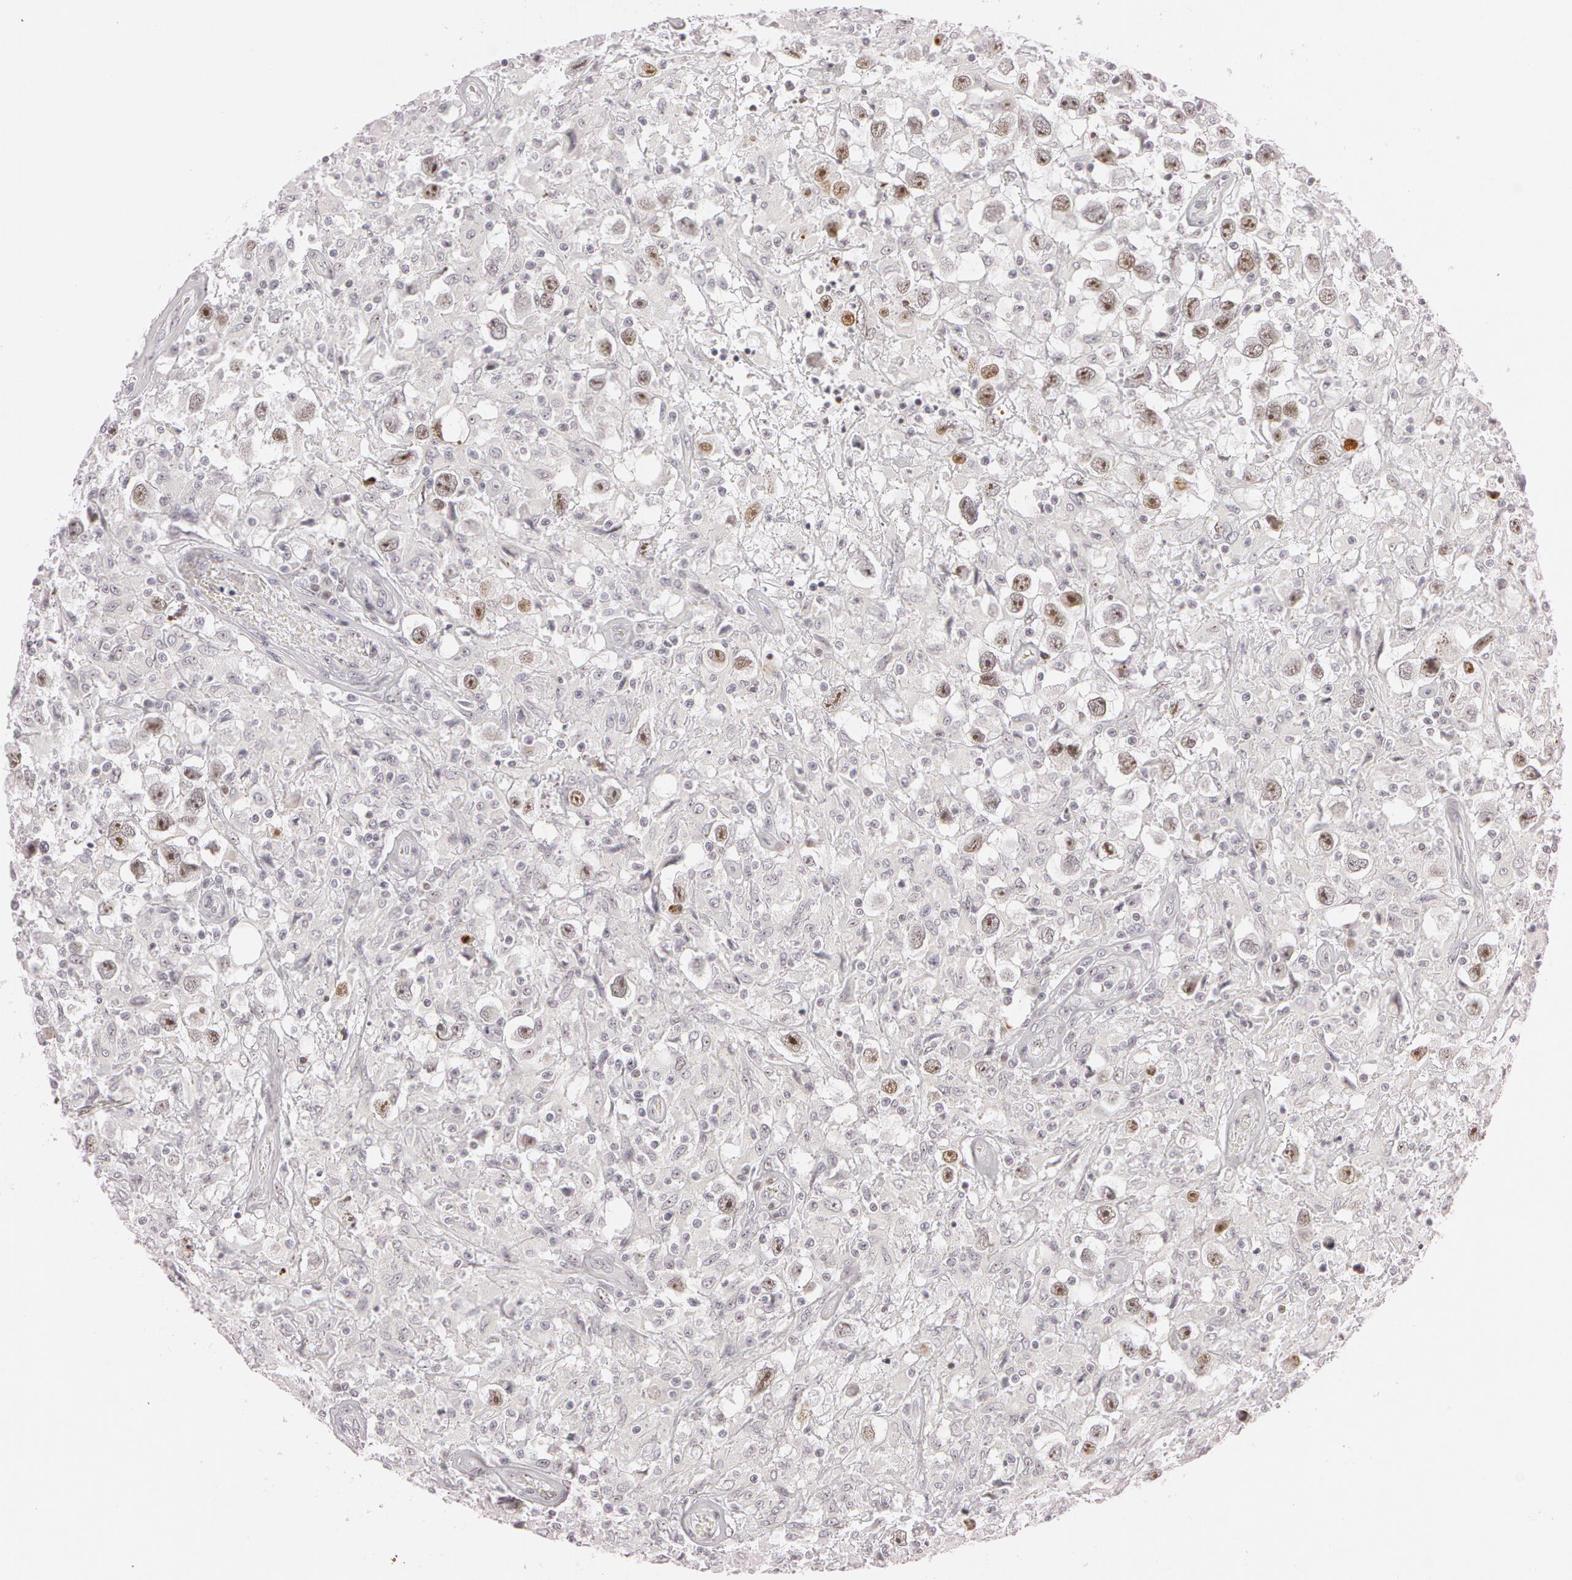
{"staining": {"intensity": "moderate", "quantity": "<25%", "location": "nuclear"}, "tissue": "testis cancer", "cell_type": "Tumor cells", "image_type": "cancer", "snomed": [{"axis": "morphology", "description": "Seminoma, NOS"}, {"axis": "topography", "description": "Testis"}], "caption": "Tumor cells reveal low levels of moderate nuclear expression in approximately <25% of cells in human testis cancer. The staining is performed using DAB brown chromogen to label protein expression. The nuclei are counter-stained blue using hematoxylin.", "gene": "FBL", "patient": {"sex": "male", "age": 34}}